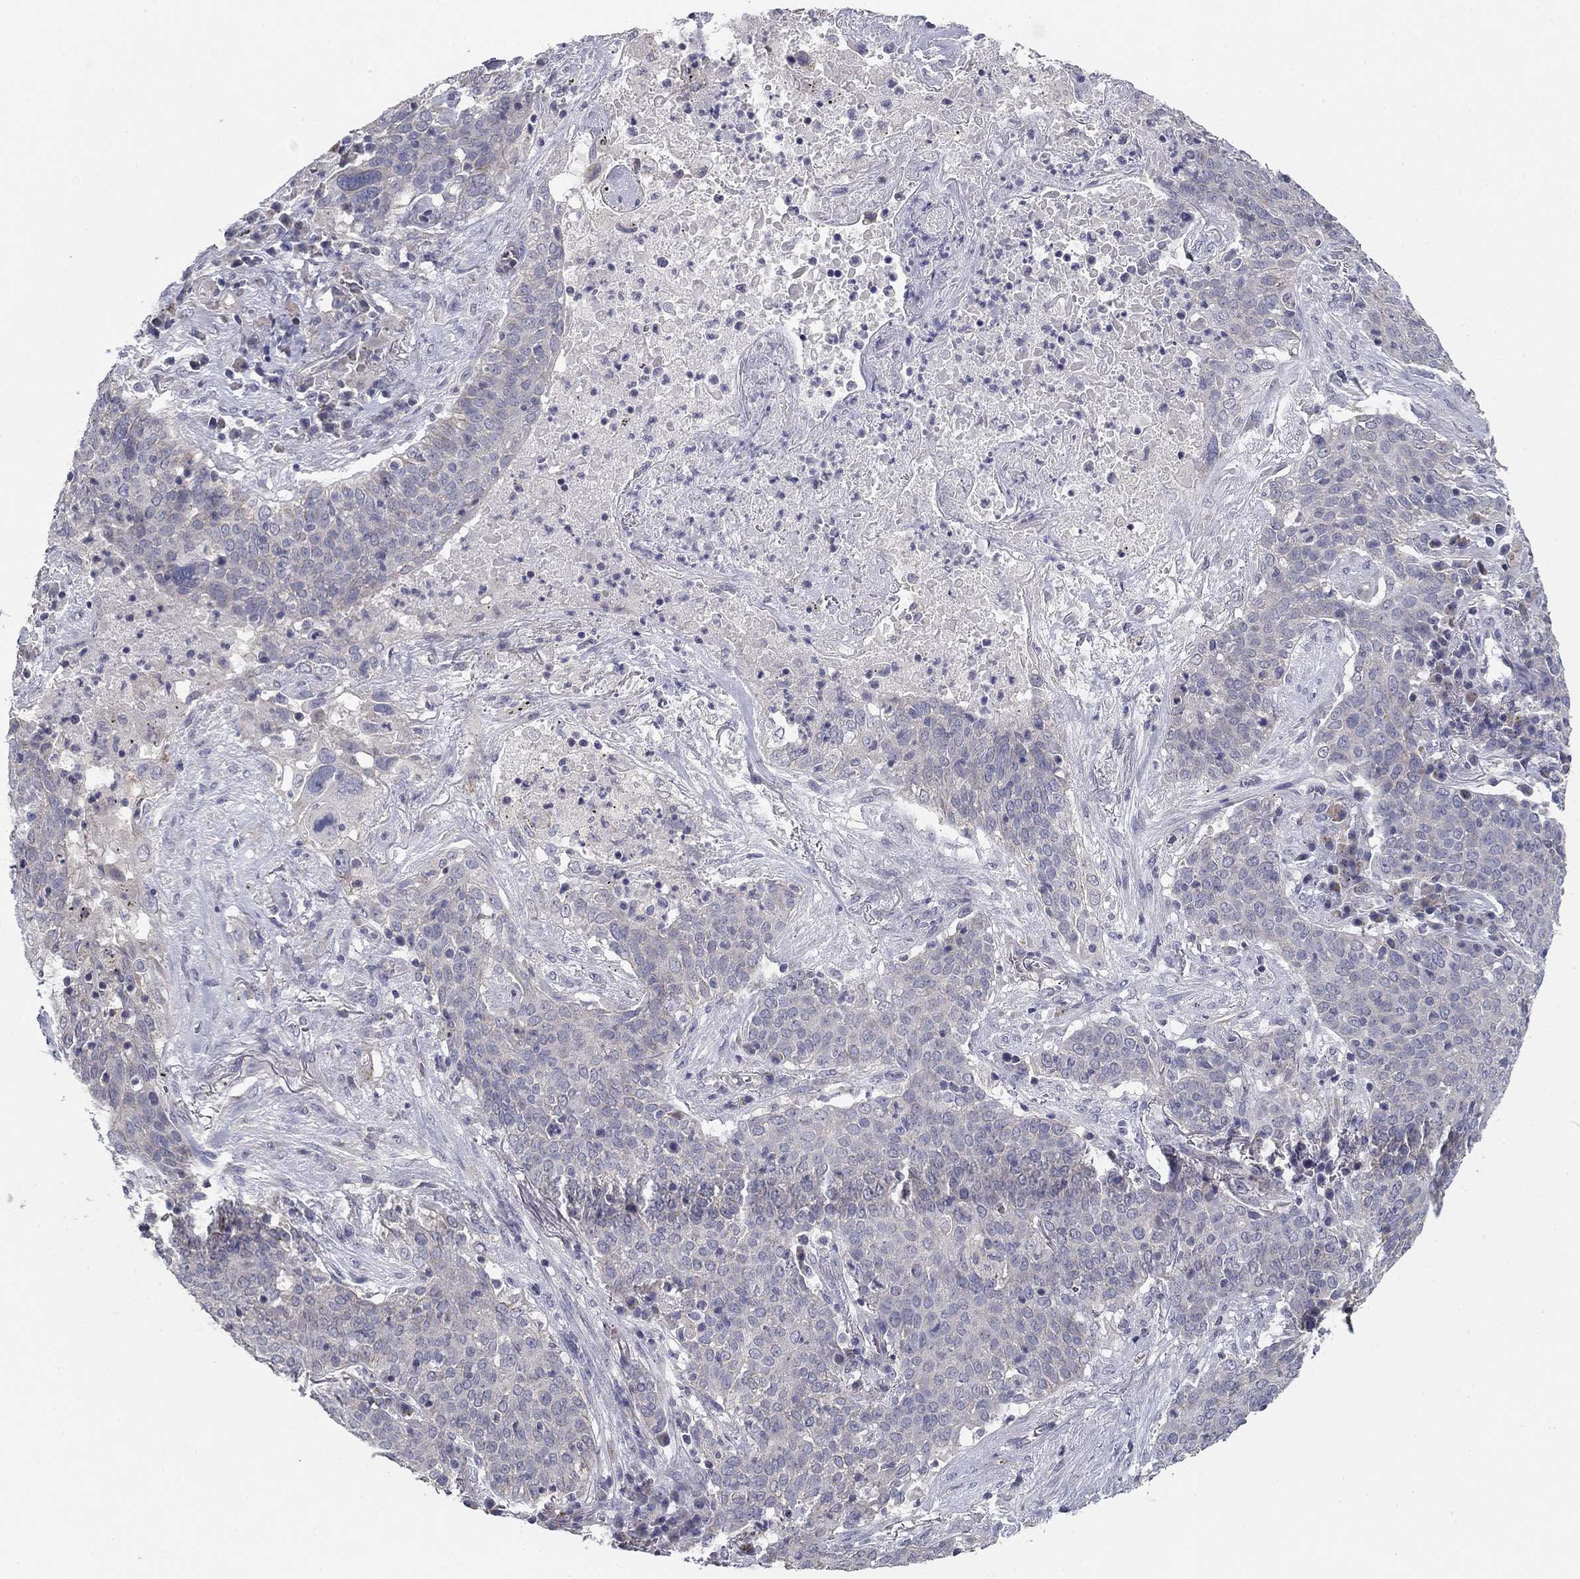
{"staining": {"intensity": "negative", "quantity": "none", "location": "none"}, "tissue": "lung cancer", "cell_type": "Tumor cells", "image_type": "cancer", "snomed": [{"axis": "morphology", "description": "Squamous cell carcinoma, NOS"}, {"axis": "topography", "description": "Lung"}], "caption": "High magnification brightfield microscopy of lung squamous cell carcinoma stained with DAB (3,3'-diaminobenzidine) (brown) and counterstained with hematoxylin (blue): tumor cells show no significant staining.", "gene": "SEPTIN3", "patient": {"sex": "male", "age": 82}}